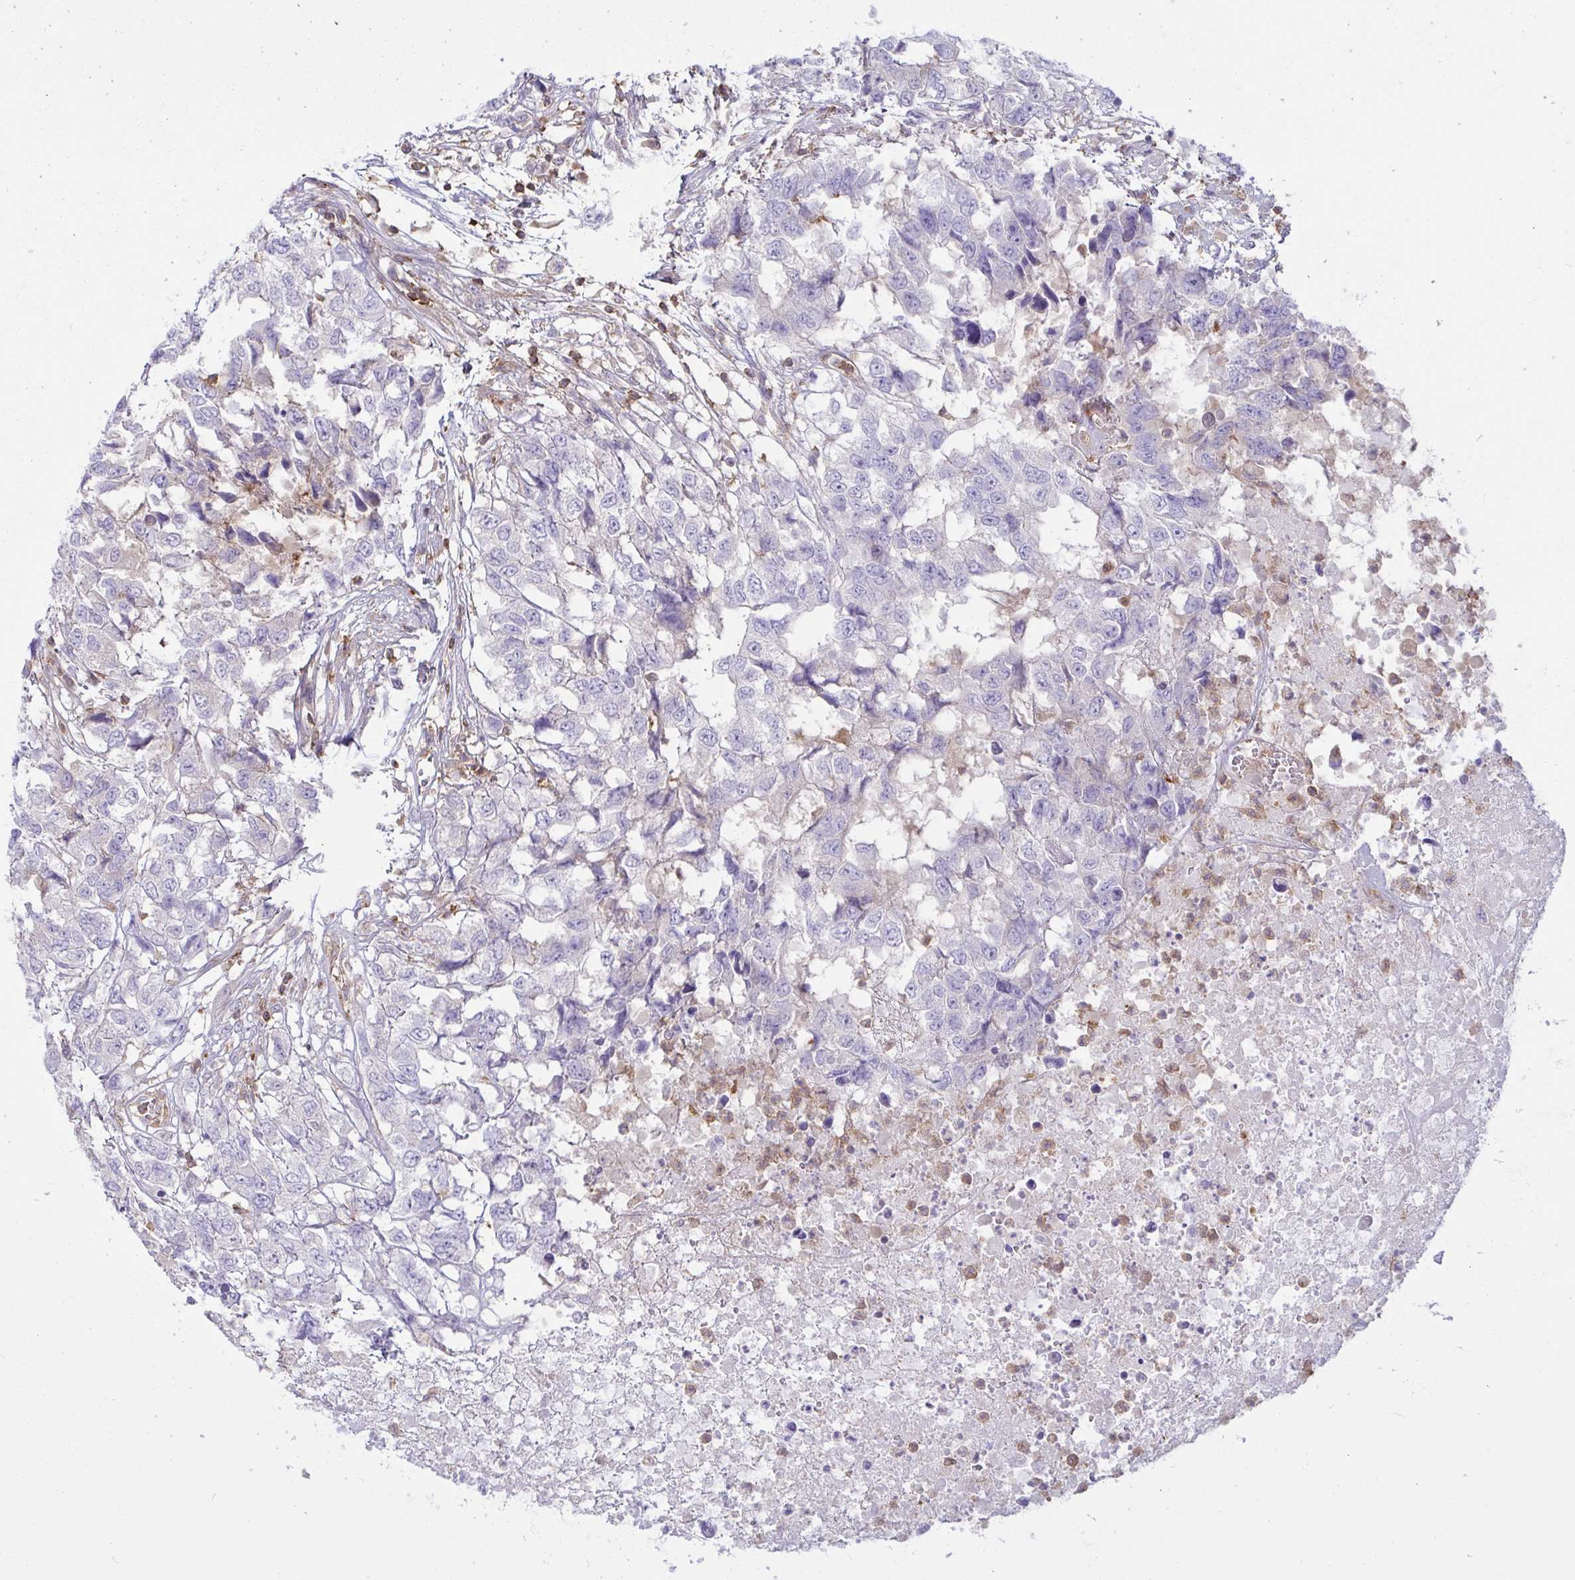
{"staining": {"intensity": "negative", "quantity": "none", "location": "none"}, "tissue": "testis cancer", "cell_type": "Tumor cells", "image_type": "cancer", "snomed": [{"axis": "morphology", "description": "Carcinoma, Embryonal, NOS"}, {"axis": "topography", "description": "Testis"}], "caption": "Immunohistochemistry (IHC) photomicrograph of neoplastic tissue: human testis embryonal carcinoma stained with DAB exhibits no significant protein expression in tumor cells. (Stains: DAB (3,3'-diaminobenzidine) immunohistochemistry (IHC) with hematoxylin counter stain, Microscopy: brightfield microscopy at high magnification).", "gene": "TSC22D3", "patient": {"sex": "male", "age": 83}}